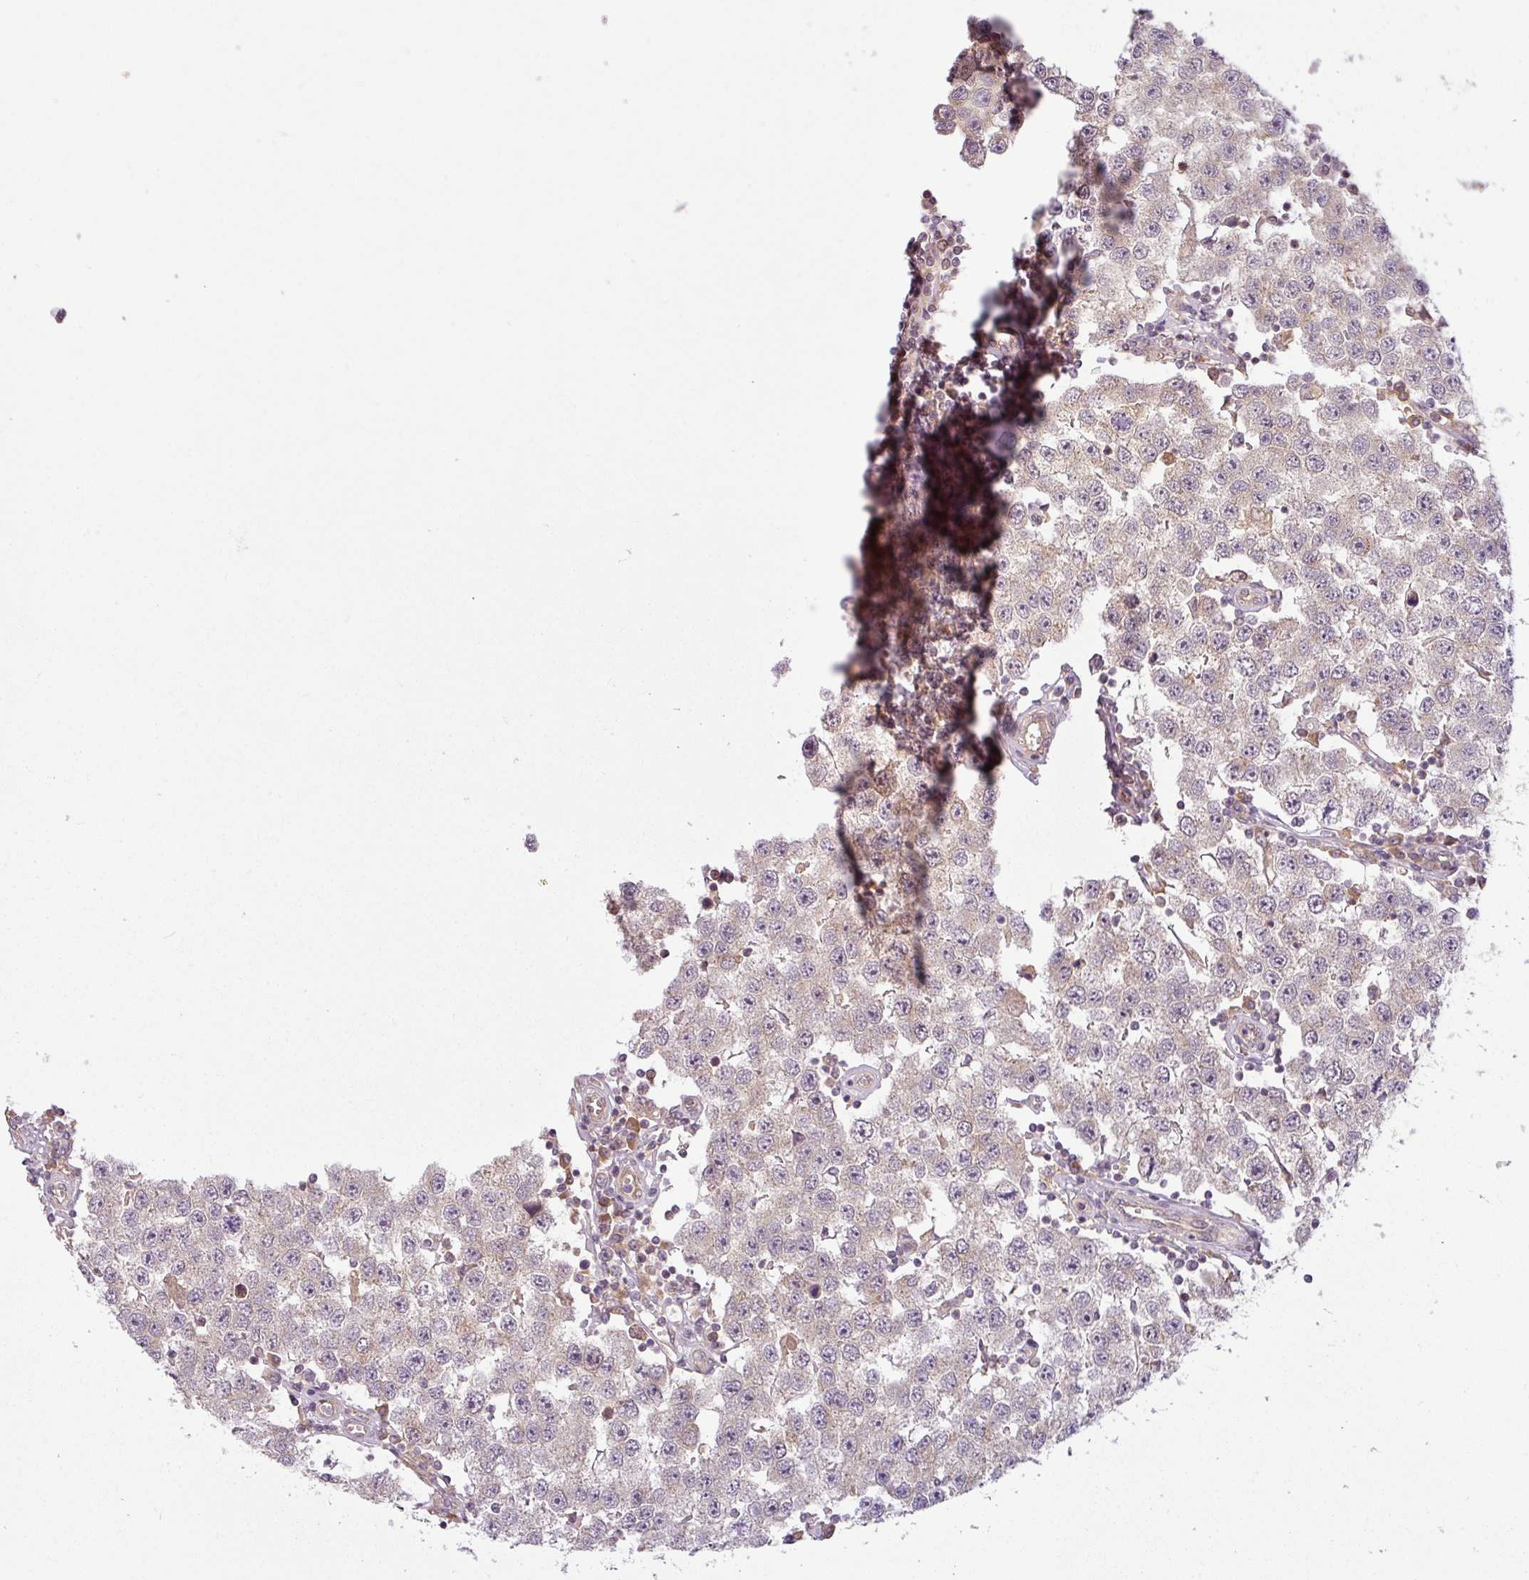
{"staining": {"intensity": "weak", "quantity": "<25%", "location": "cytoplasmic/membranous"}, "tissue": "testis cancer", "cell_type": "Tumor cells", "image_type": "cancer", "snomed": [{"axis": "morphology", "description": "Seminoma, NOS"}, {"axis": "topography", "description": "Testis"}], "caption": "The micrograph displays no significant positivity in tumor cells of testis seminoma.", "gene": "RNF31", "patient": {"sex": "male", "age": 34}}